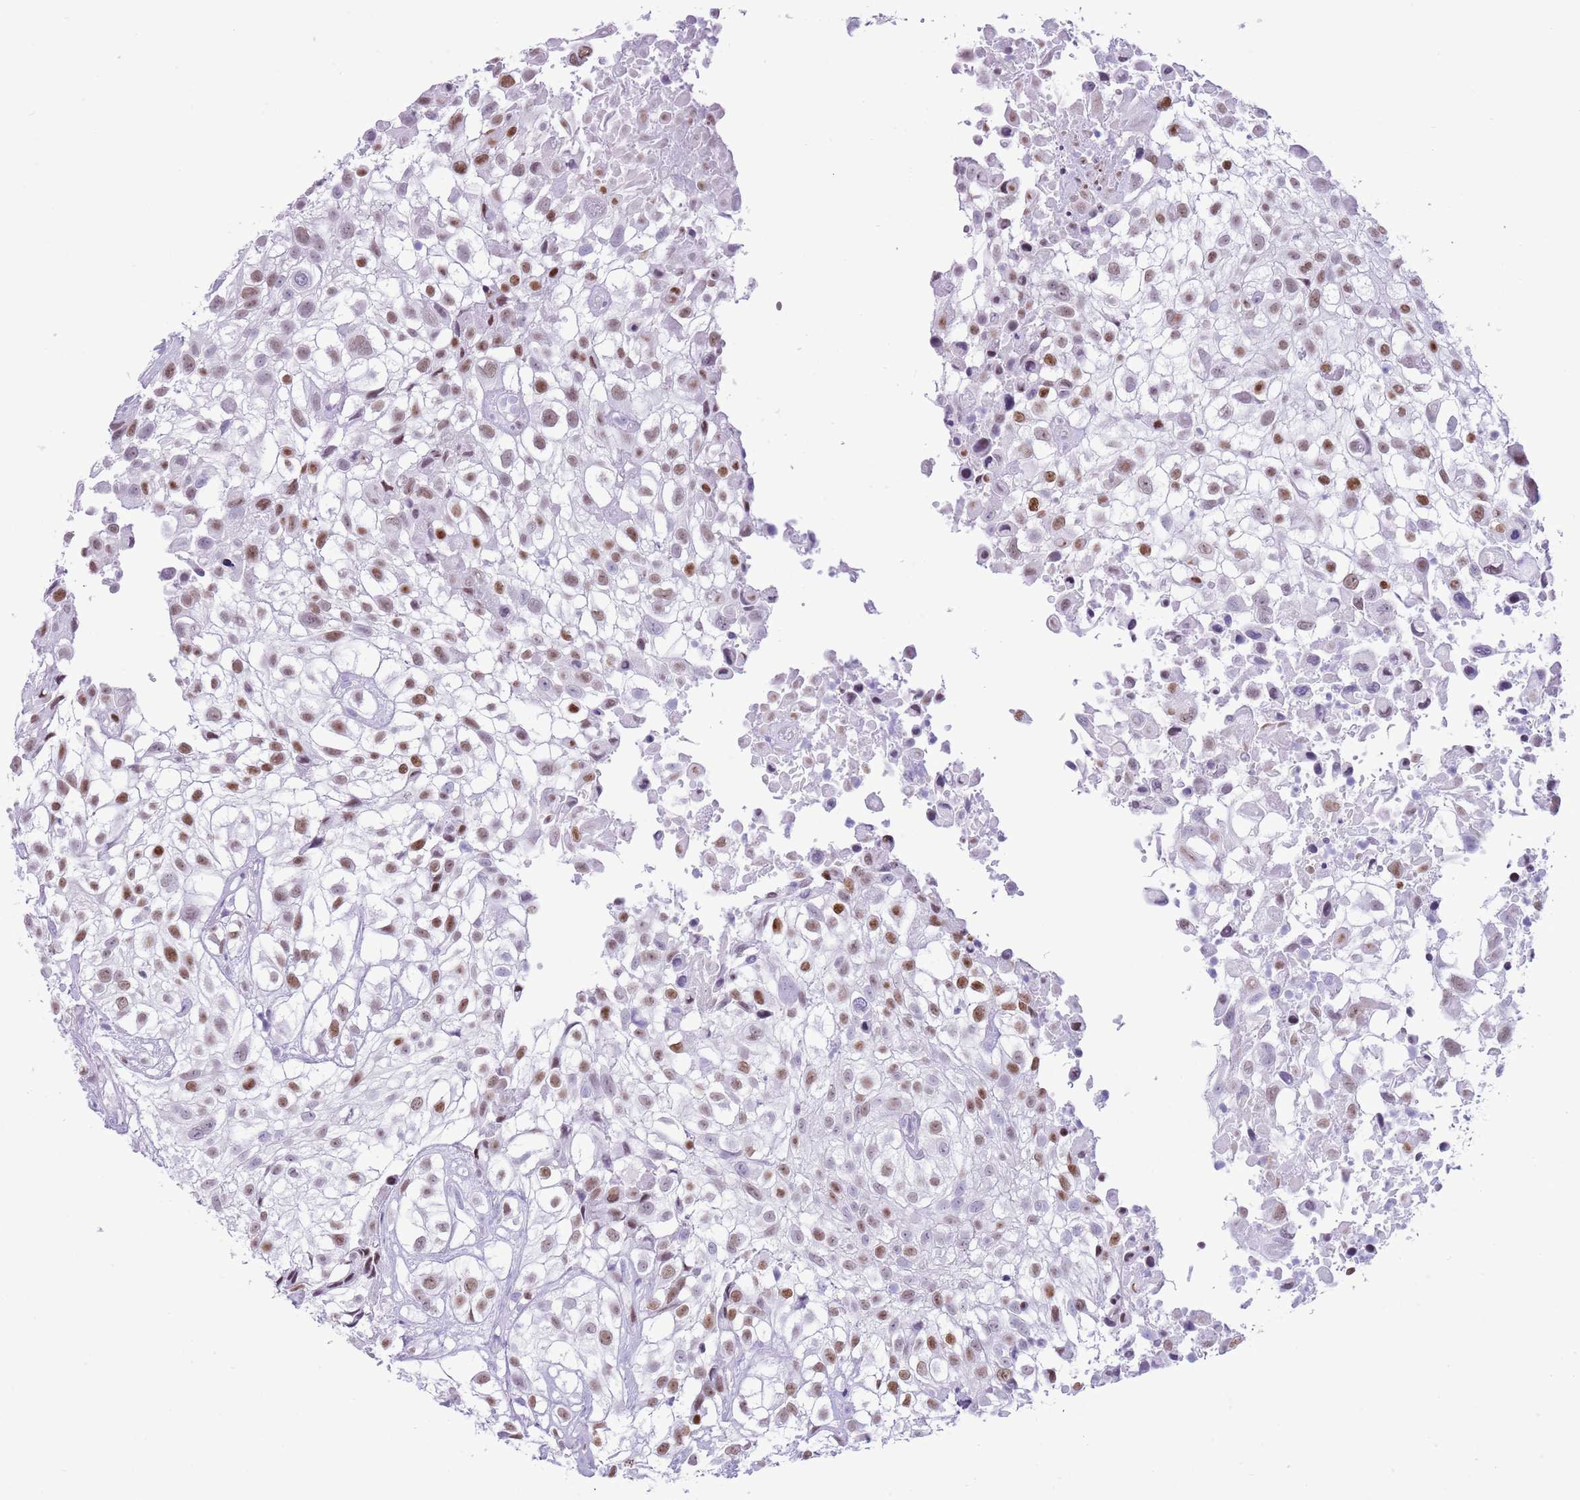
{"staining": {"intensity": "moderate", "quantity": ">75%", "location": "nuclear"}, "tissue": "urothelial cancer", "cell_type": "Tumor cells", "image_type": "cancer", "snomed": [{"axis": "morphology", "description": "Urothelial carcinoma, High grade"}, {"axis": "topography", "description": "Urinary bladder"}], "caption": "Immunohistochemical staining of high-grade urothelial carcinoma shows moderate nuclear protein staining in approximately >75% of tumor cells.", "gene": "BCL11B", "patient": {"sex": "male", "age": 56}}